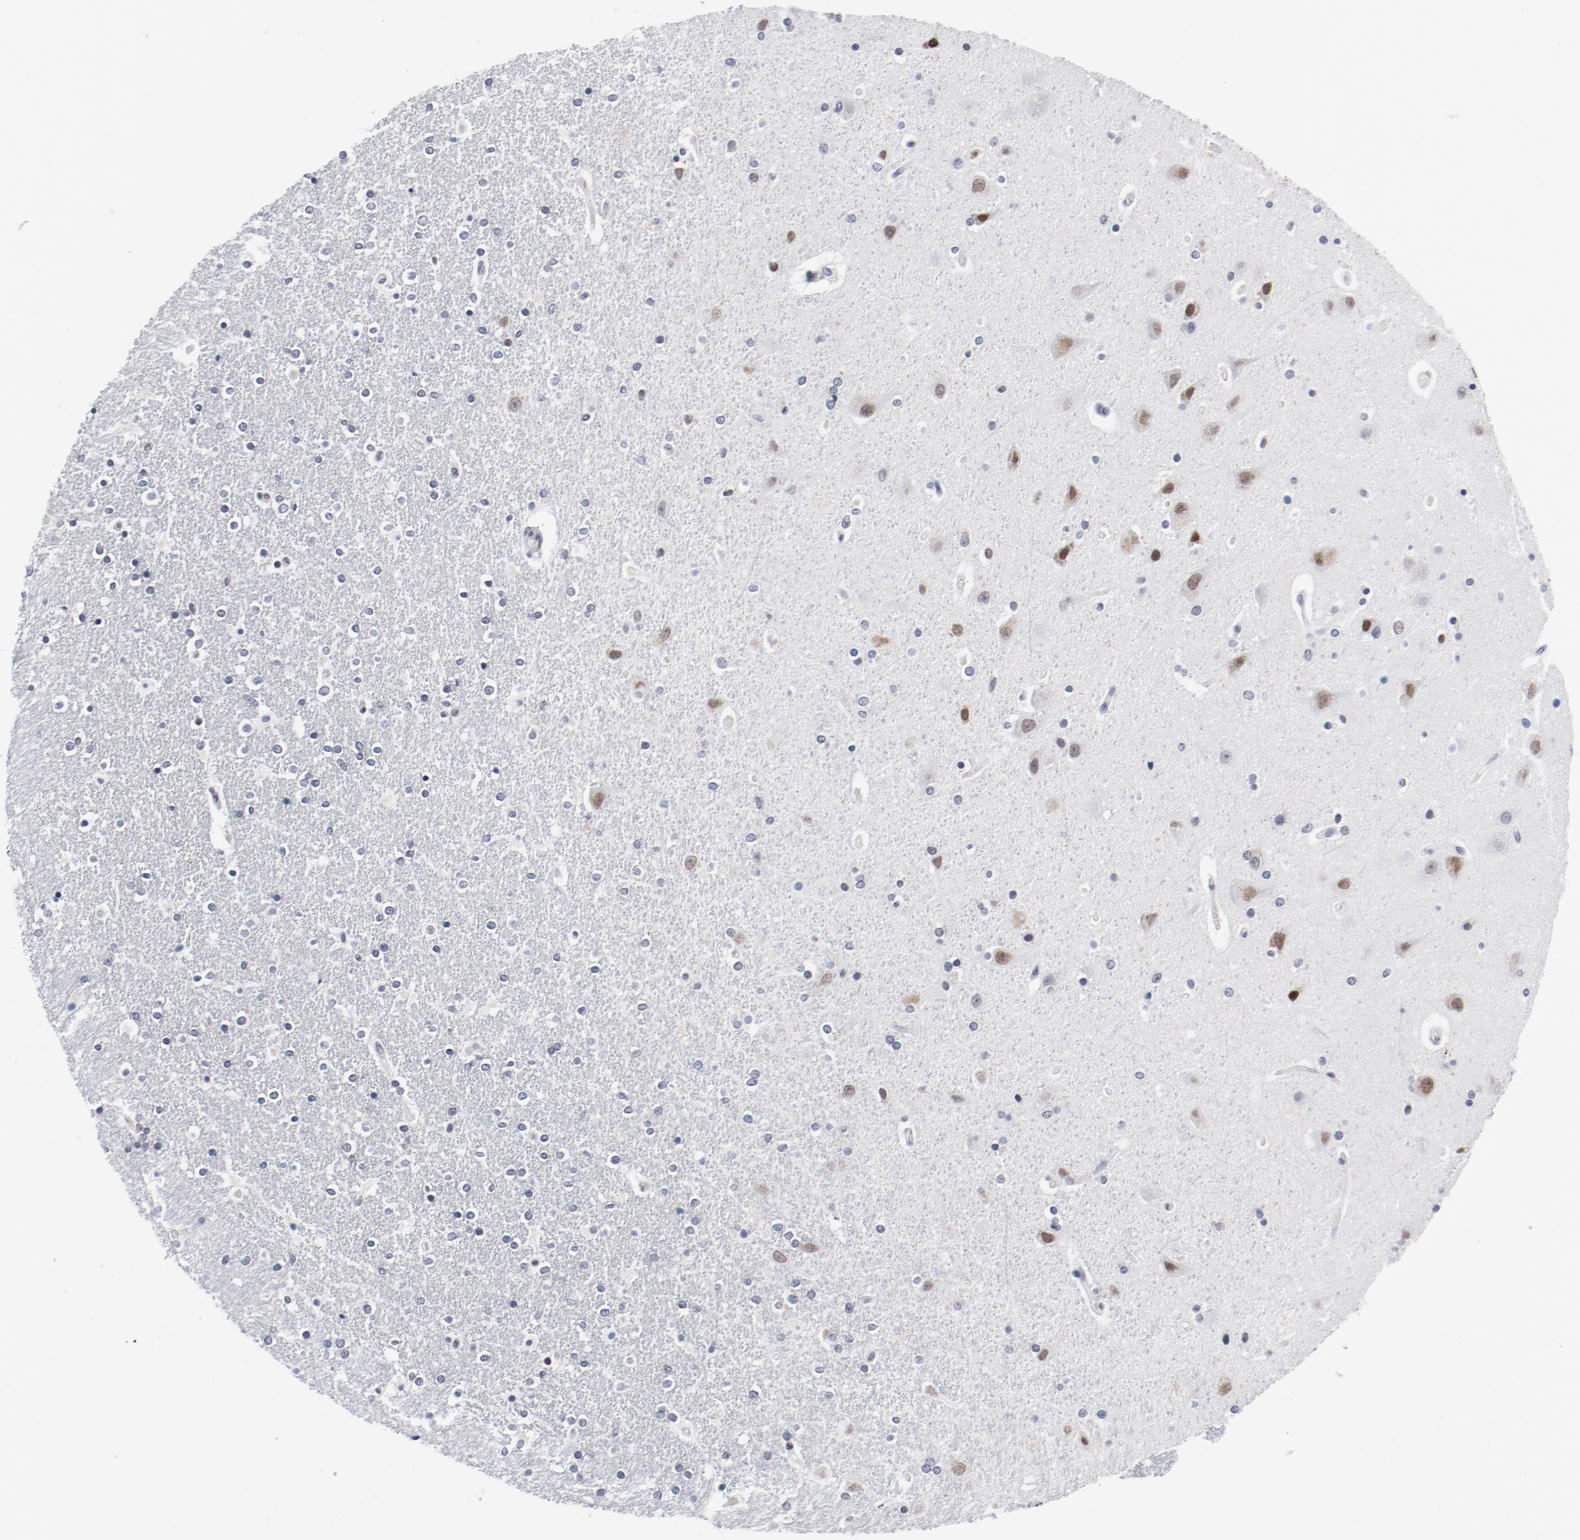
{"staining": {"intensity": "negative", "quantity": "none", "location": "none"}, "tissue": "caudate", "cell_type": "Glial cells", "image_type": "normal", "snomed": [{"axis": "morphology", "description": "Normal tissue, NOS"}, {"axis": "topography", "description": "Lateral ventricle wall"}], "caption": "A micrograph of caudate stained for a protein demonstrates no brown staining in glial cells.", "gene": "ARNT", "patient": {"sex": "female", "age": 54}}